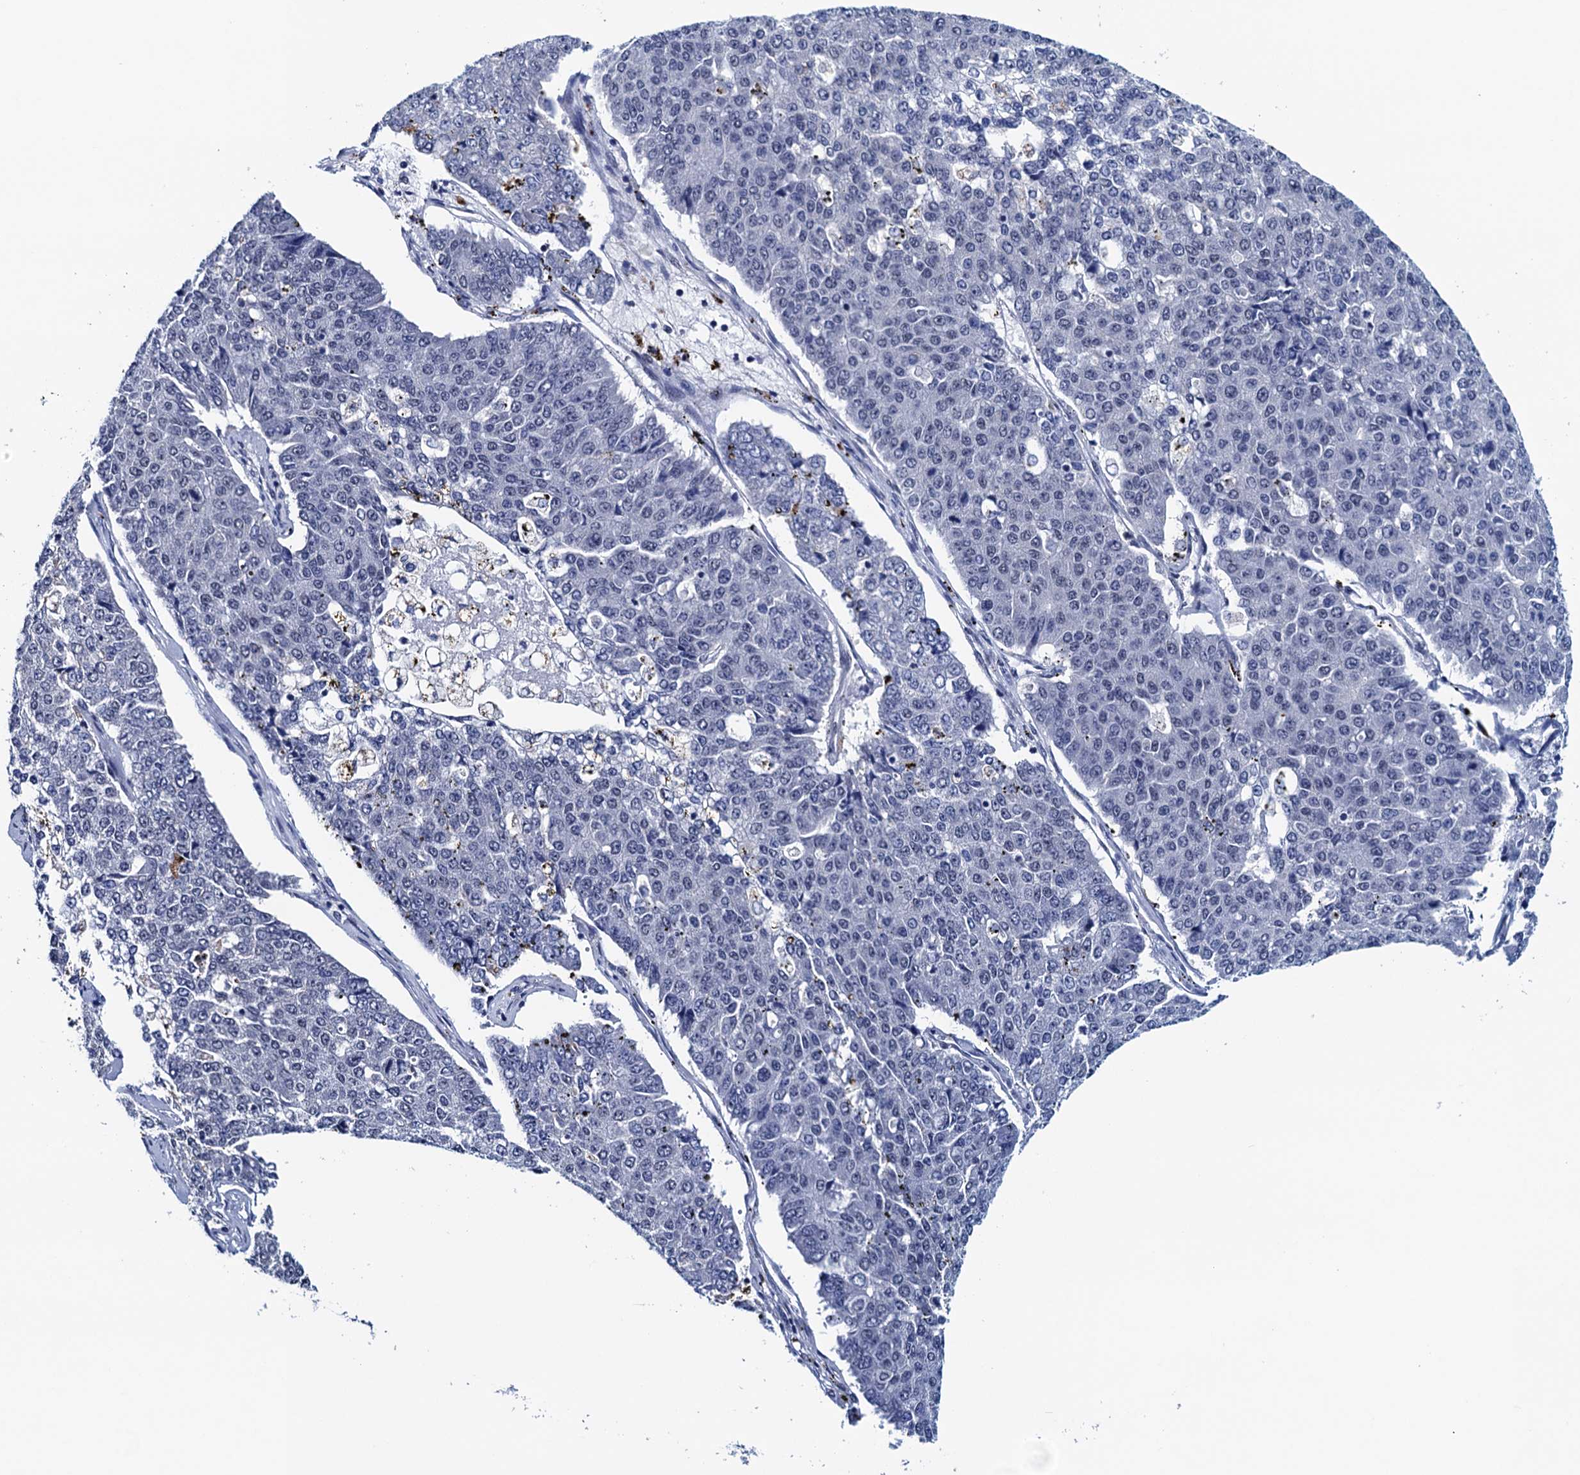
{"staining": {"intensity": "negative", "quantity": "none", "location": "none"}, "tissue": "pancreatic cancer", "cell_type": "Tumor cells", "image_type": "cancer", "snomed": [{"axis": "morphology", "description": "Adenocarcinoma, NOS"}, {"axis": "topography", "description": "Pancreas"}], "caption": "Micrograph shows no protein expression in tumor cells of pancreatic cancer tissue. (DAB (3,3'-diaminobenzidine) immunohistochemistry, high magnification).", "gene": "FNBP4", "patient": {"sex": "male", "age": 50}}